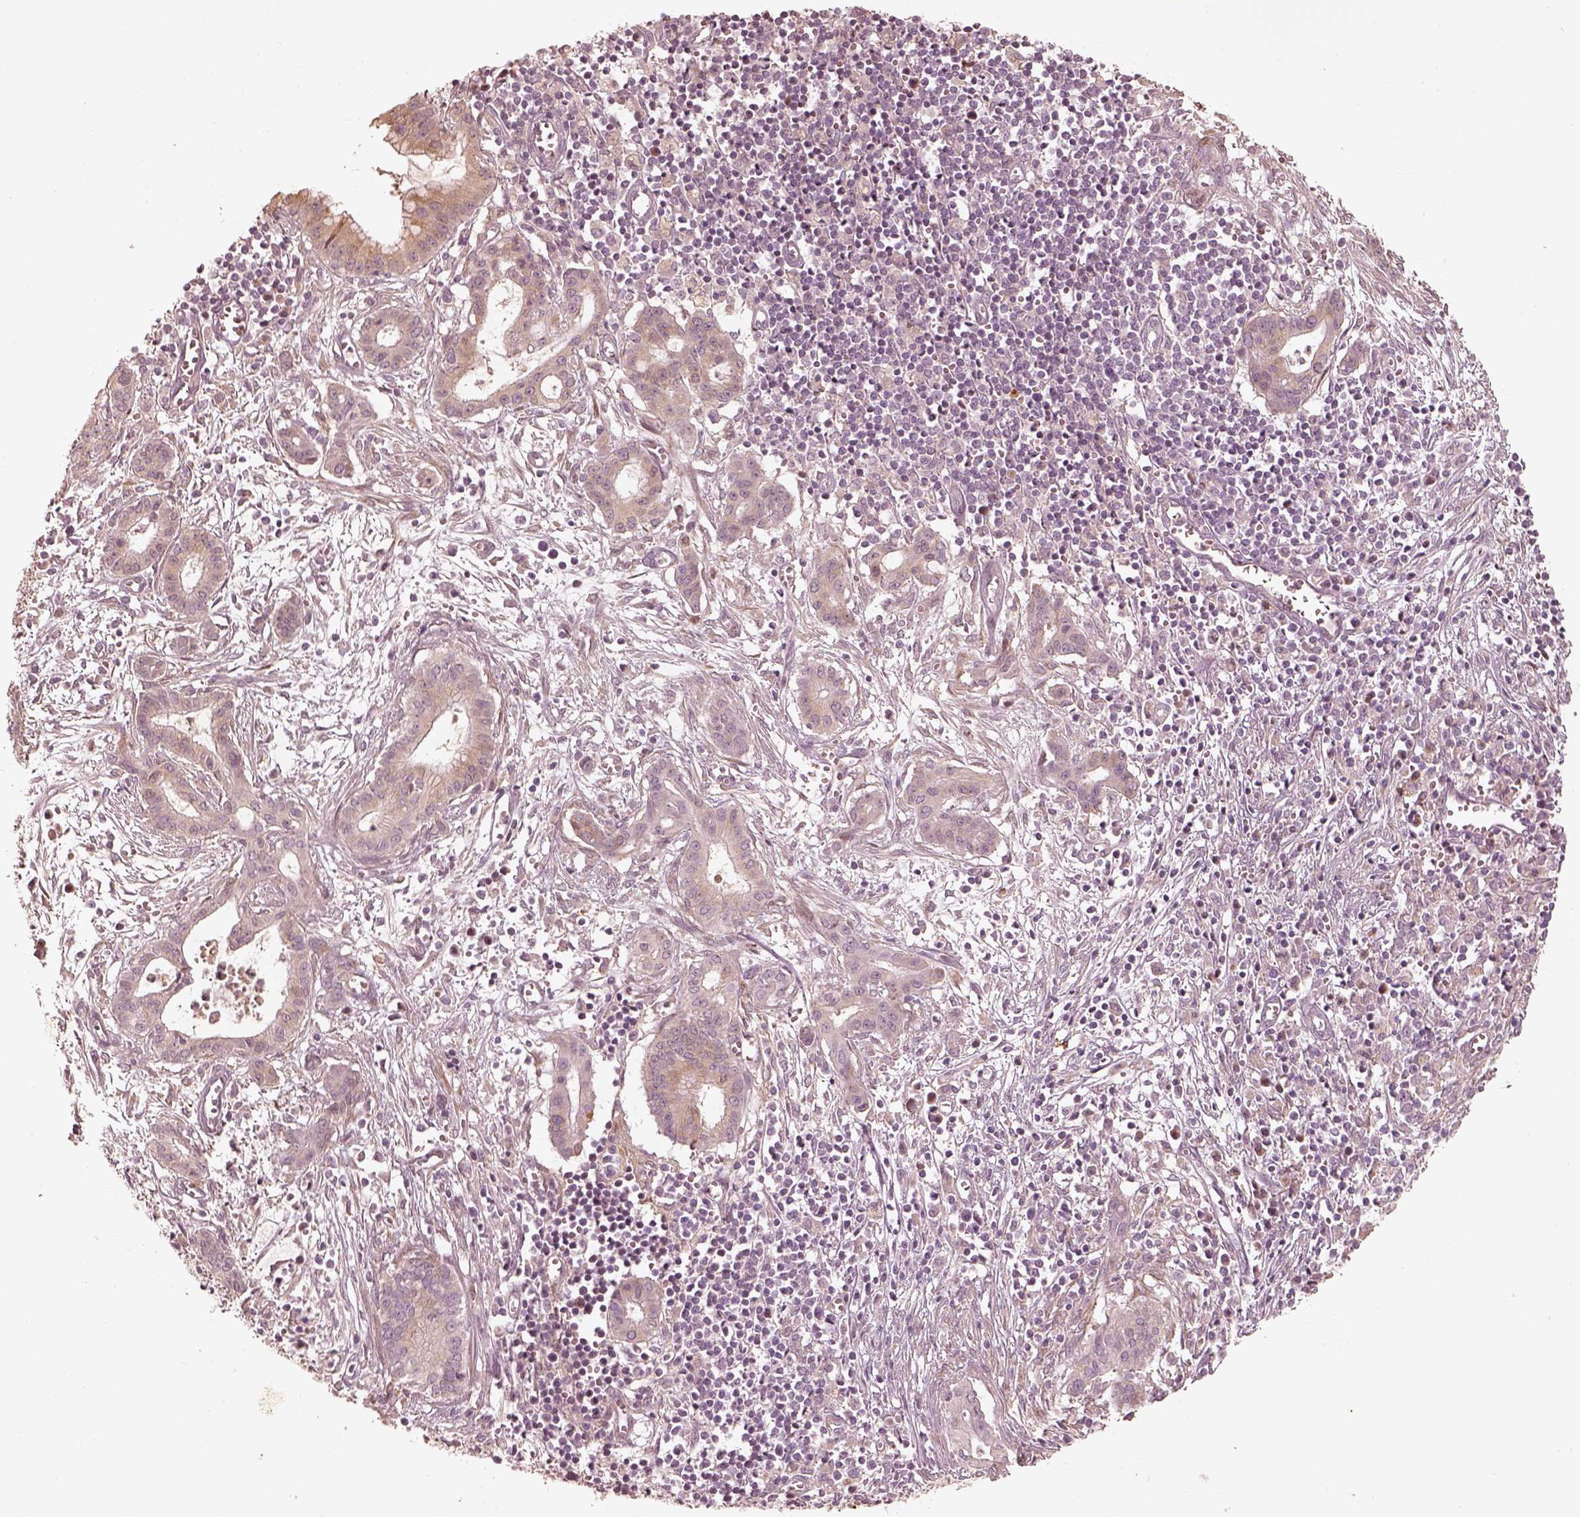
{"staining": {"intensity": "moderate", "quantity": "<25%", "location": "cytoplasmic/membranous"}, "tissue": "pancreatic cancer", "cell_type": "Tumor cells", "image_type": "cancer", "snomed": [{"axis": "morphology", "description": "Adenocarcinoma, NOS"}, {"axis": "topography", "description": "Pancreas"}], "caption": "A brown stain highlights moderate cytoplasmic/membranous expression of a protein in pancreatic adenocarcinoma tumor cells.", "gene": "WLS", "patient": {"sex": "male", "age": 48}}